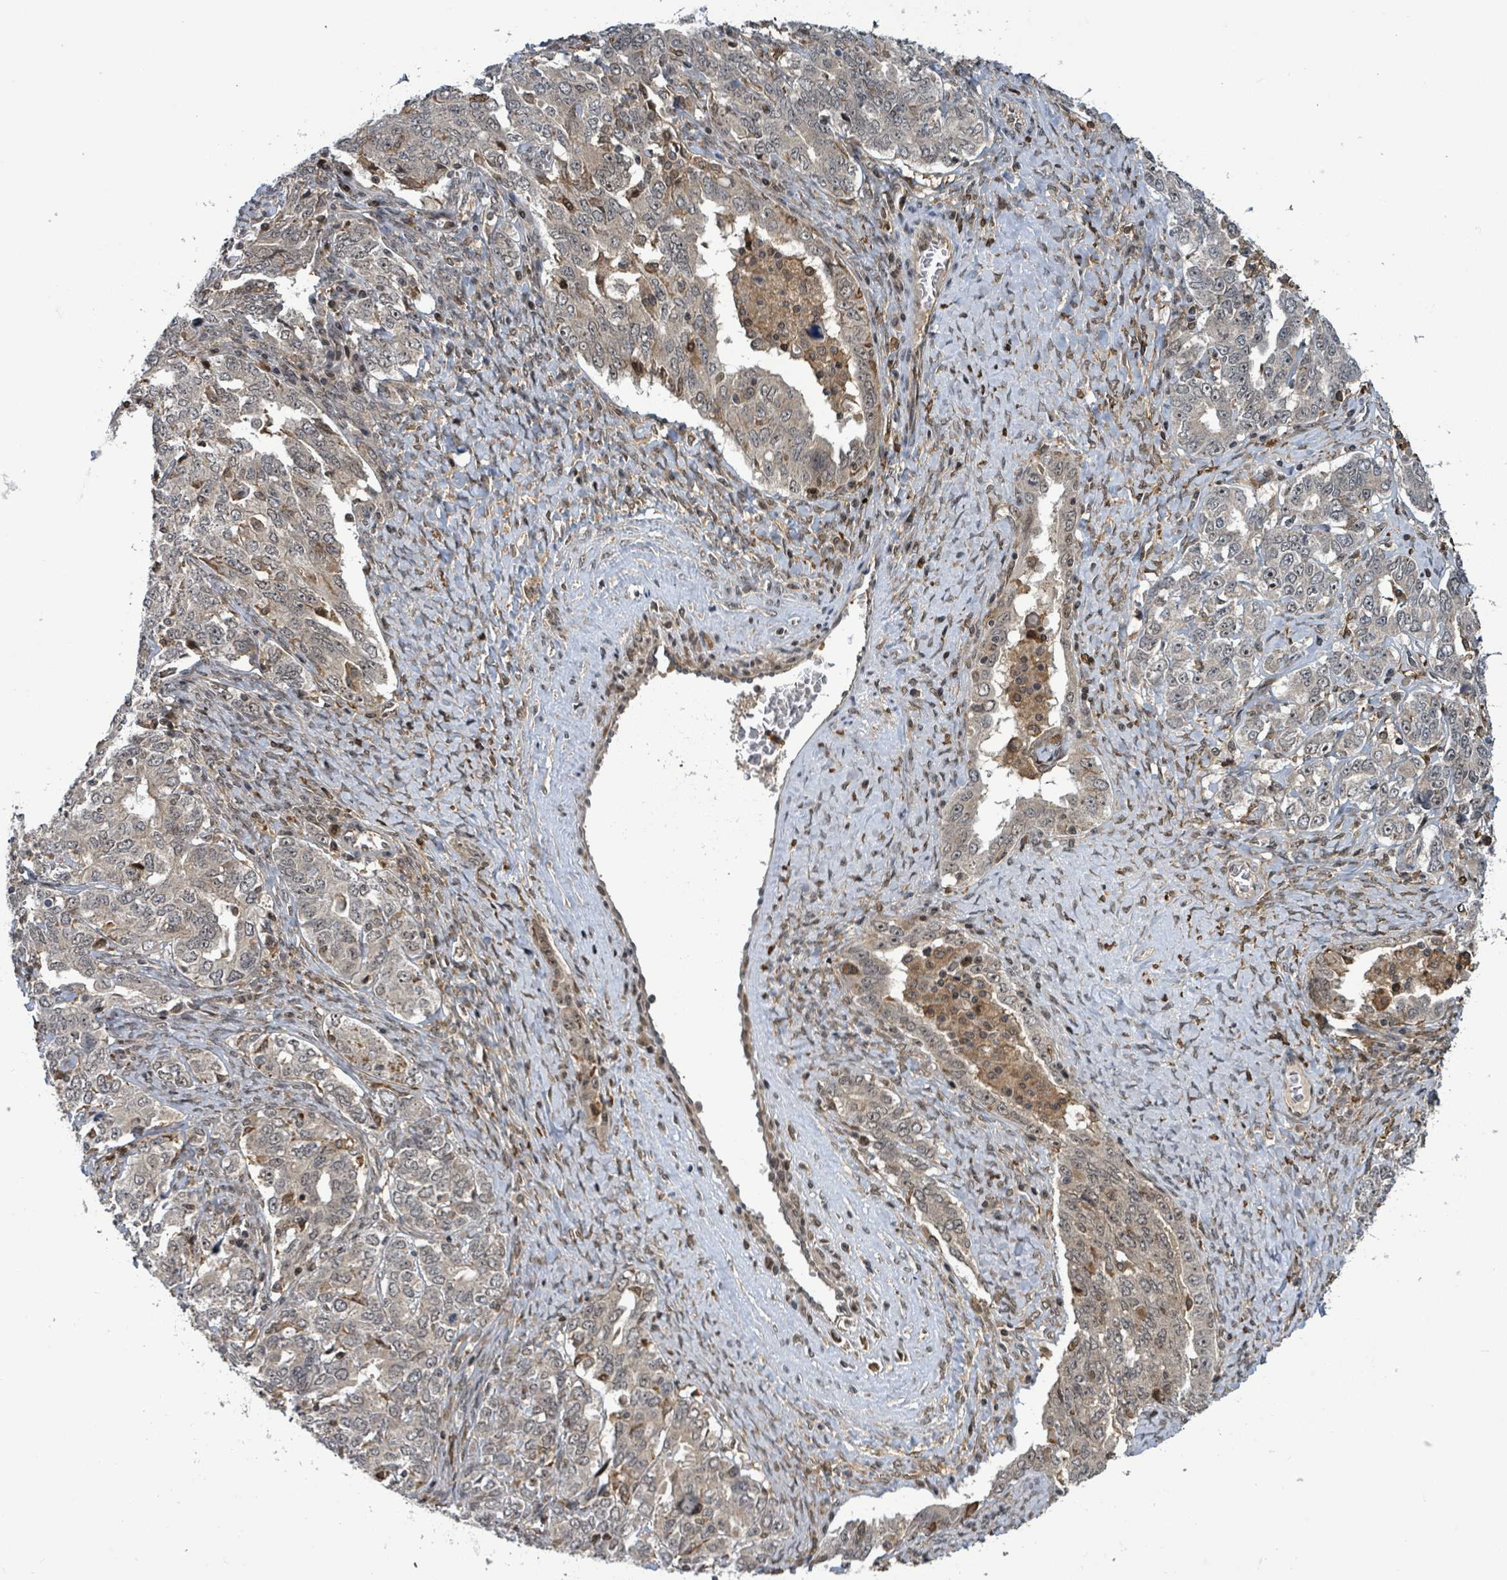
{"staining": {"intensity": "weak", "quantity": "<25%", "location": "cytoplasmic/membranous"}, "tissue": "ovarian cancer", "cell_type": "Tumor cells", "image_type": "cancer", "snomed": [{"axis": "morphology", "description": "Carcinoma, endometroid"}, {"axis": "topography", "description": "Ovary"}], "caption": "Immunohistochemistry photomicrograph of neoplastic tissue: ovarian endometroid carcinoma stained with DAB (3,3'-diaminobenzidine) exhibits no significant protein staining in tumor cells.", "gene": "FBXO6", "patient": {"sex": "female", "age": 62}}